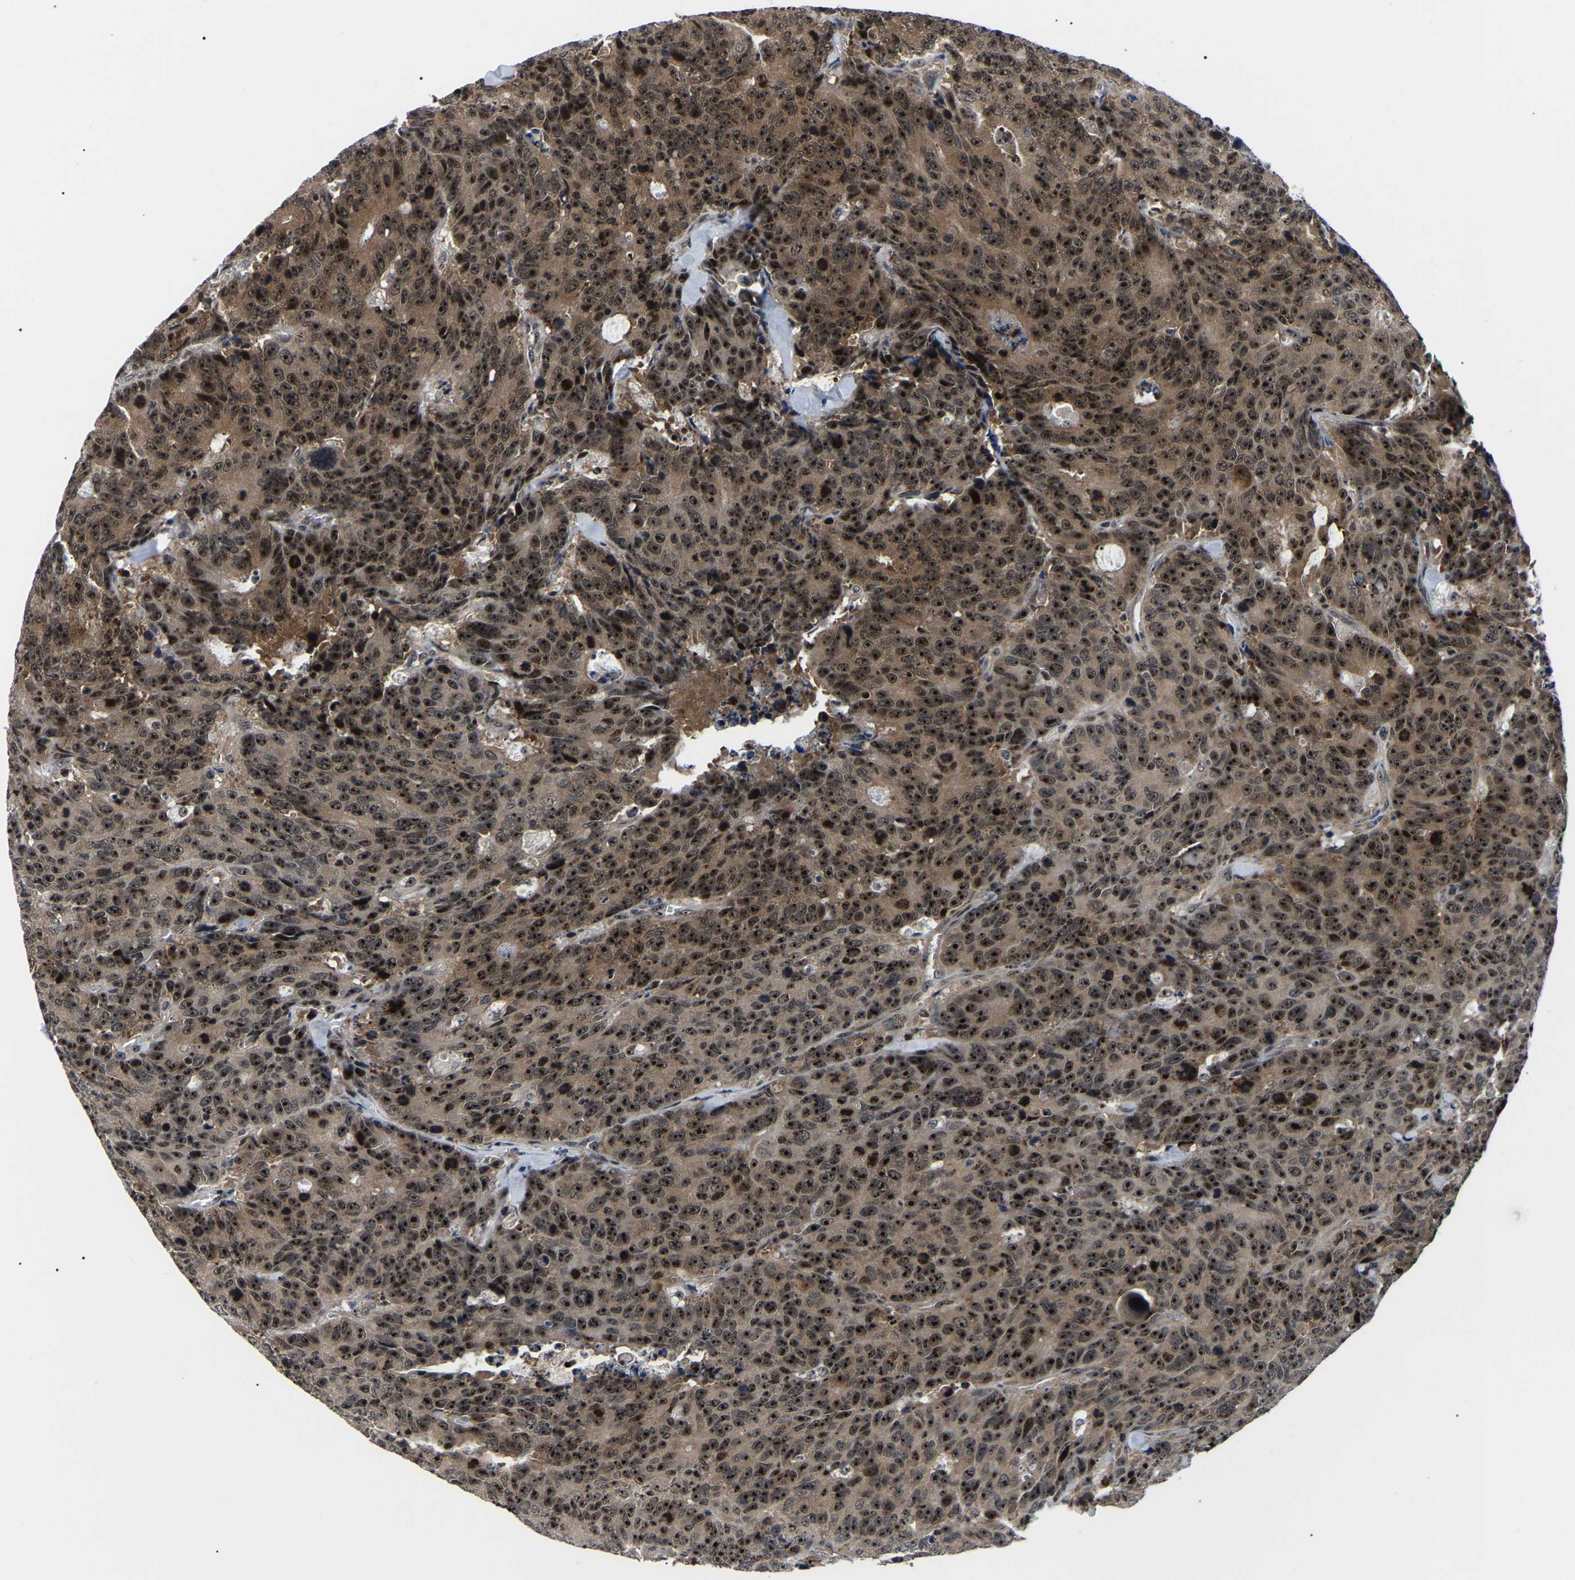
{"staining": {"intensity": "strong", "quantity": ">75%", "location": "cytoplasmic/membranous,nuclear"}, "tissue": "colorectal cancer", "cell_type": "Tumor cells", "image_type": "cancer", "snomed": [{"axis": "morphology", "description": "Adenocarcinoma, NOS"}, {"axis": "topography", "description": "Colon"}], "caption": "This is a histology image of immunohistochemistry staining of colorectal cancer, which shows strong expression in the cytoplasmic/membranous and nuclear of tumor cells.", "gene": "RRP1B", "patient": {"sex": "female", "age": 86}}